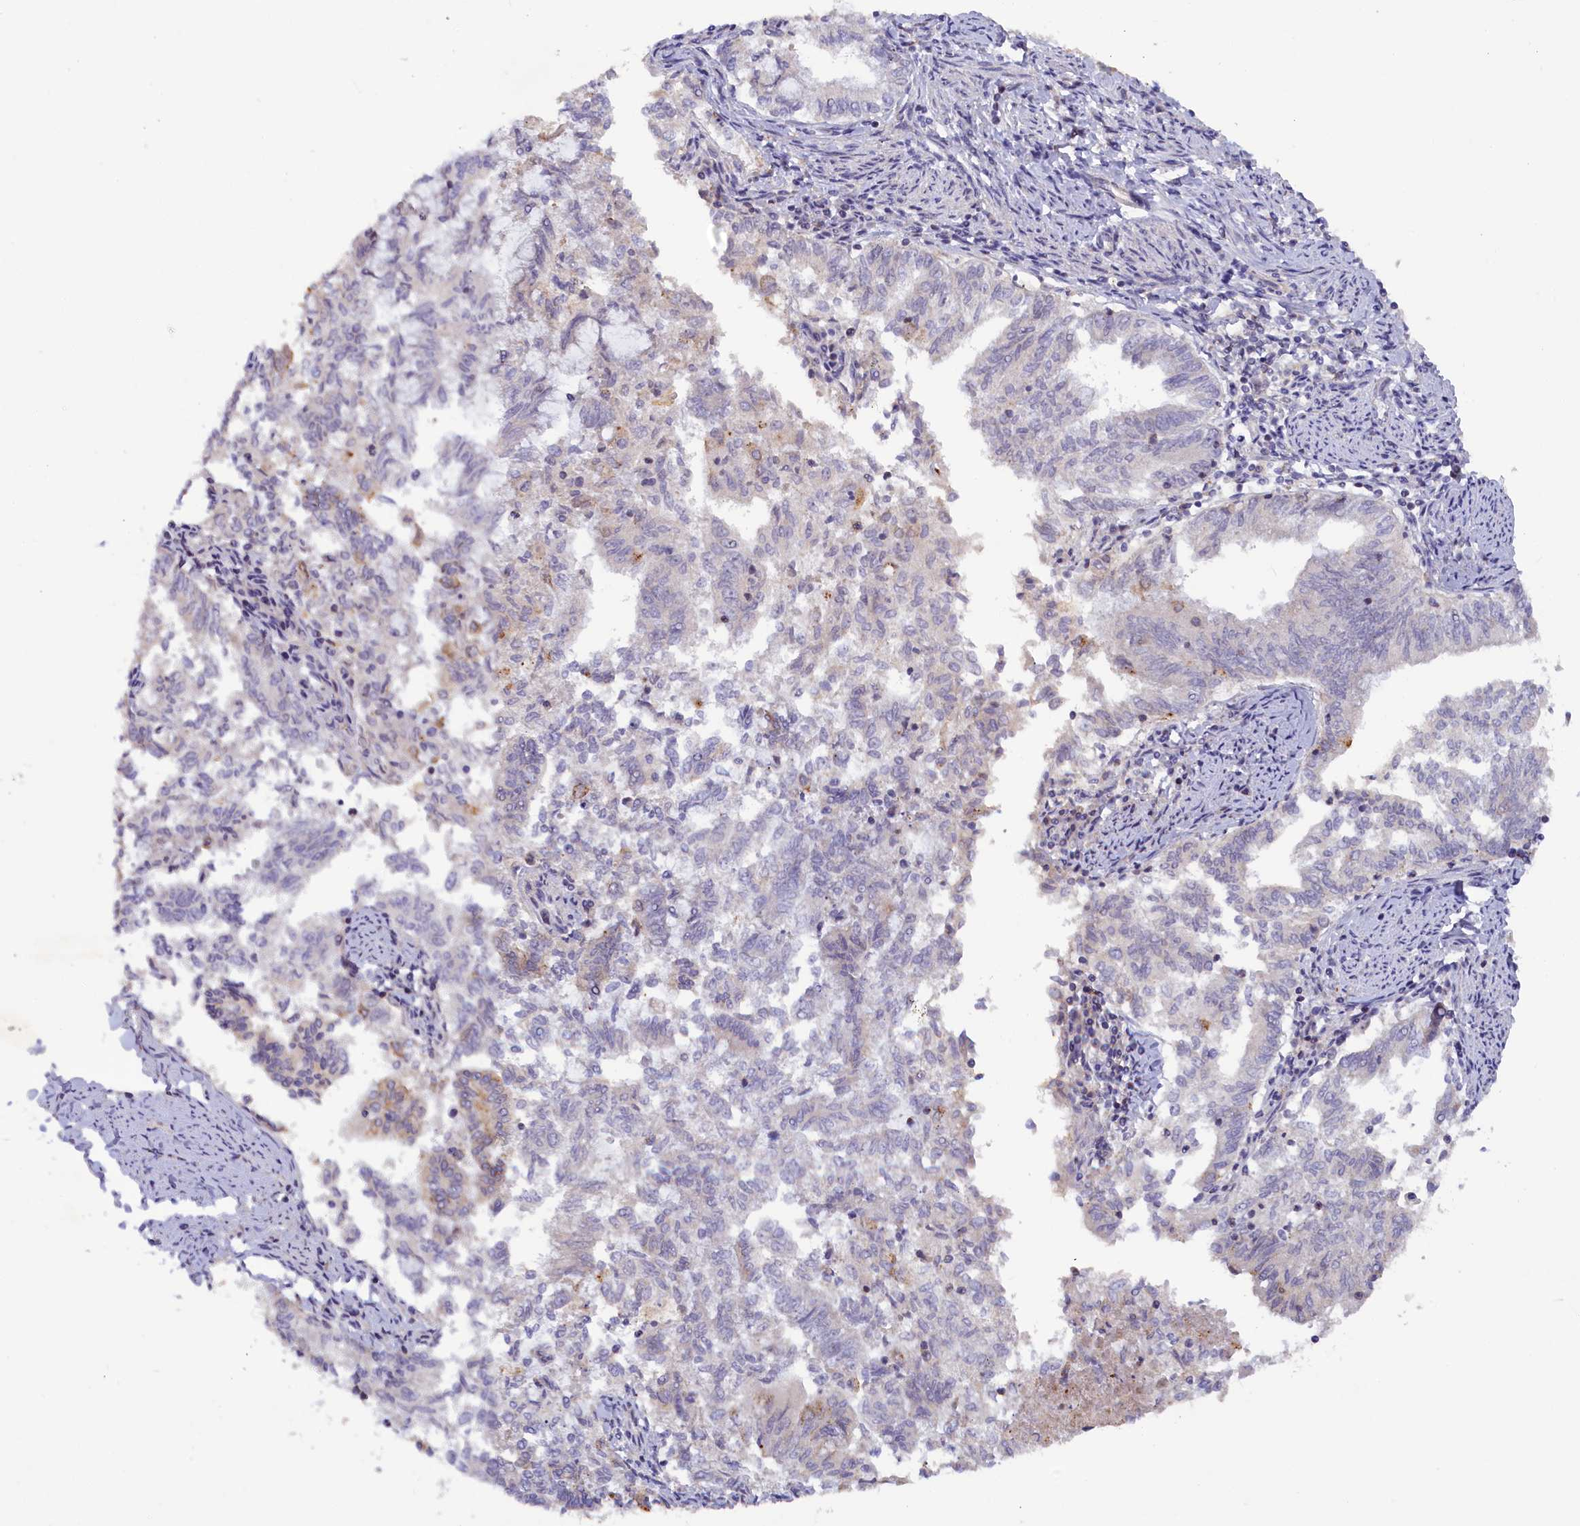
{"staining": {"intensity": "weak", "quantity": "<25%", "location": "cytoplasmic/membranous"}, "tissue": "endometrial cancer", "cell_type": "Tumor cells", "image_type": "cancer", "snomed": [{"axis": "morphology", "description": "Adenocarcinoma, NOS"}, {"axis": "topography", "description": "Endometrium"}], "caption": "Immunohistochemistry image of neoplastic tissue: human endometrial cancer (adenocarcinoma) stained with DAB (3,3'-diaminobenzidine) exhibits no significant protein positivity in tumor cells.", "gene": "HYKK", "patient": {"sex": "female", "age": 79}}